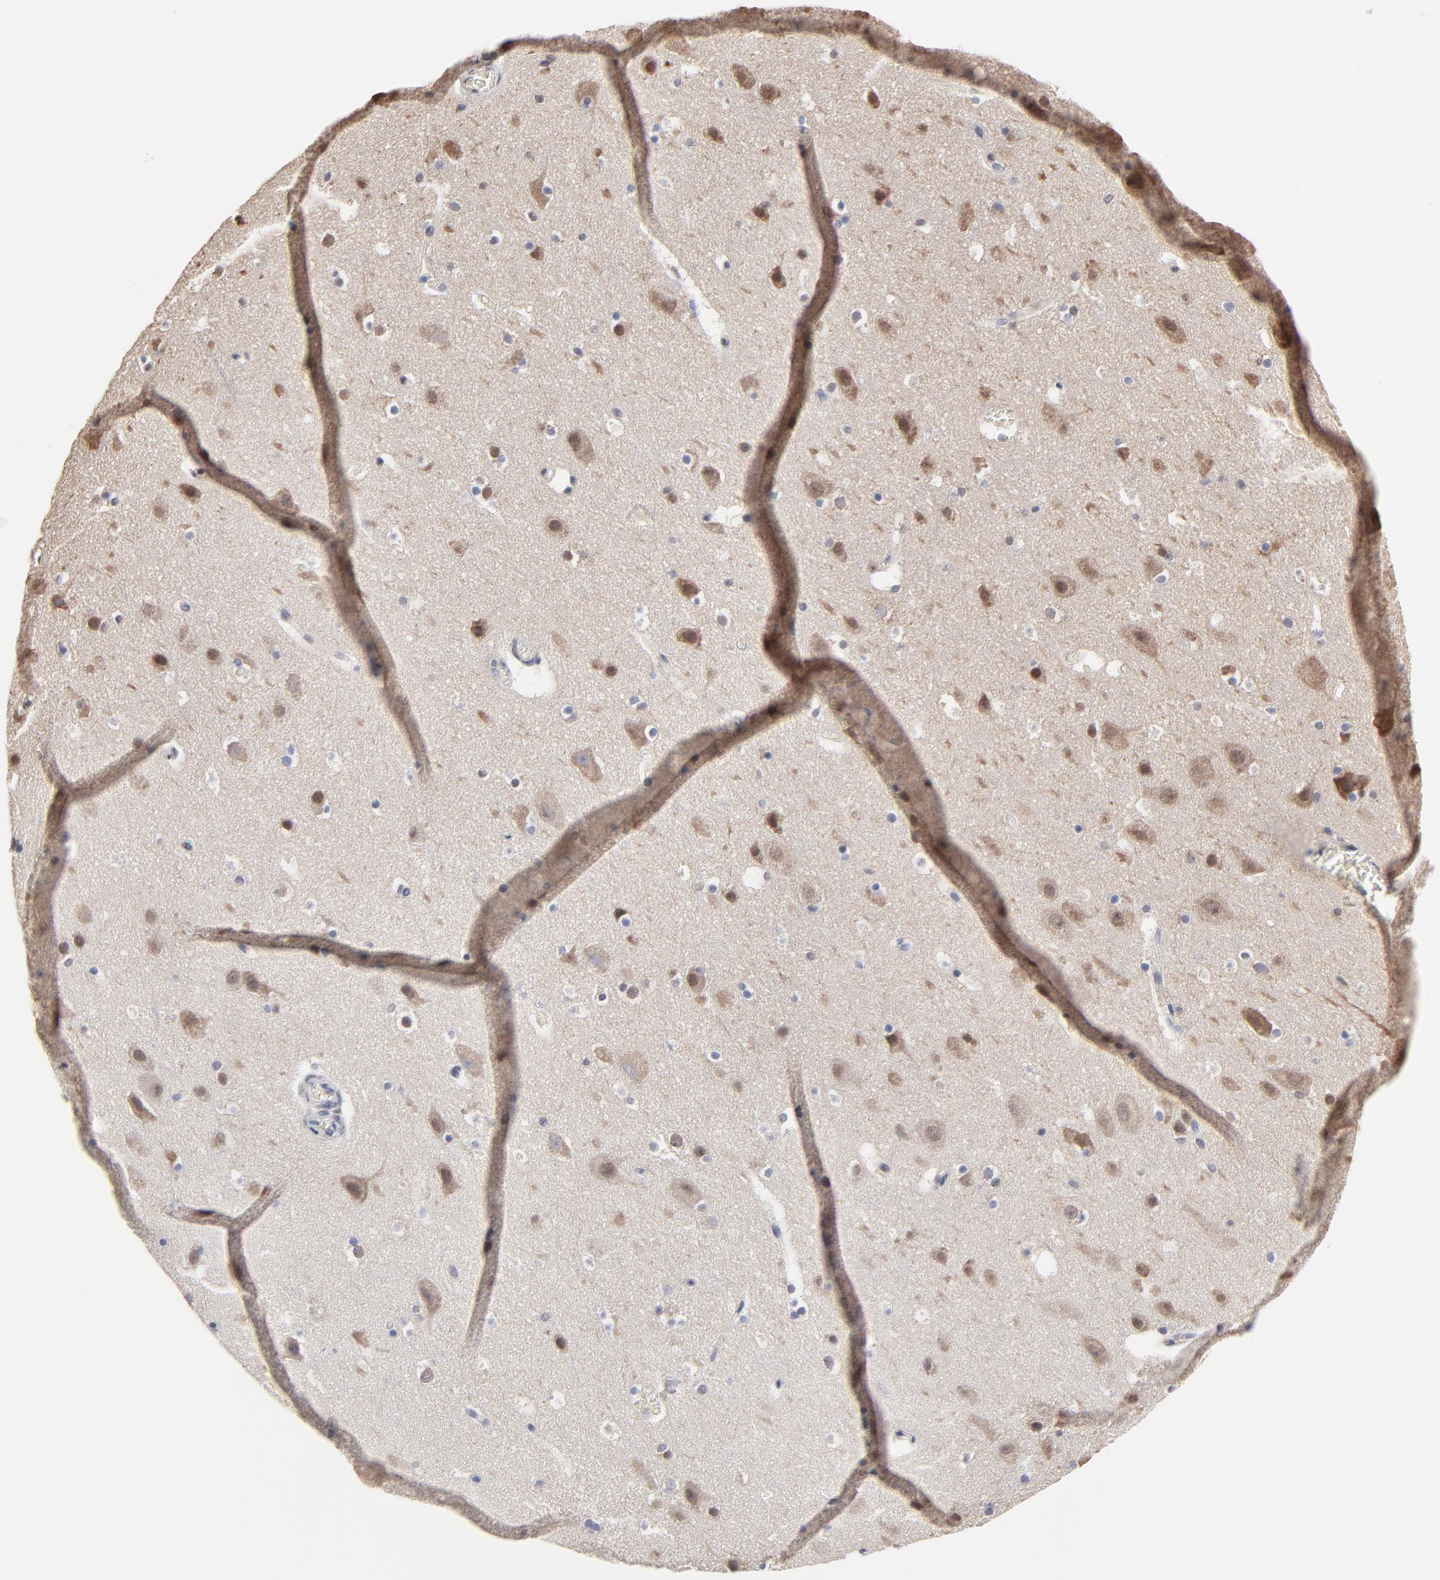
{"staining": {"intensity": "negative", "quantity": "none", "location": "none"}, "tissue": "cerebral cortex", "cell_type": "Endothelial cells", "image_type": "normal", "snomed": [{"axis": "morphology", "description": "Normal tissue, NOS"}, {"axis": "topography", "description": "Cerebral cortex"}], "caption": "The immunohistochemistry image has no significant positivity in endothelial cells of cerebral cortex. (Brightfield microscopy of DAB immunohistochemistry (IHC) at high magnification).", "gene": "CHM", "patient": {"sex": "male", "age": 45}}